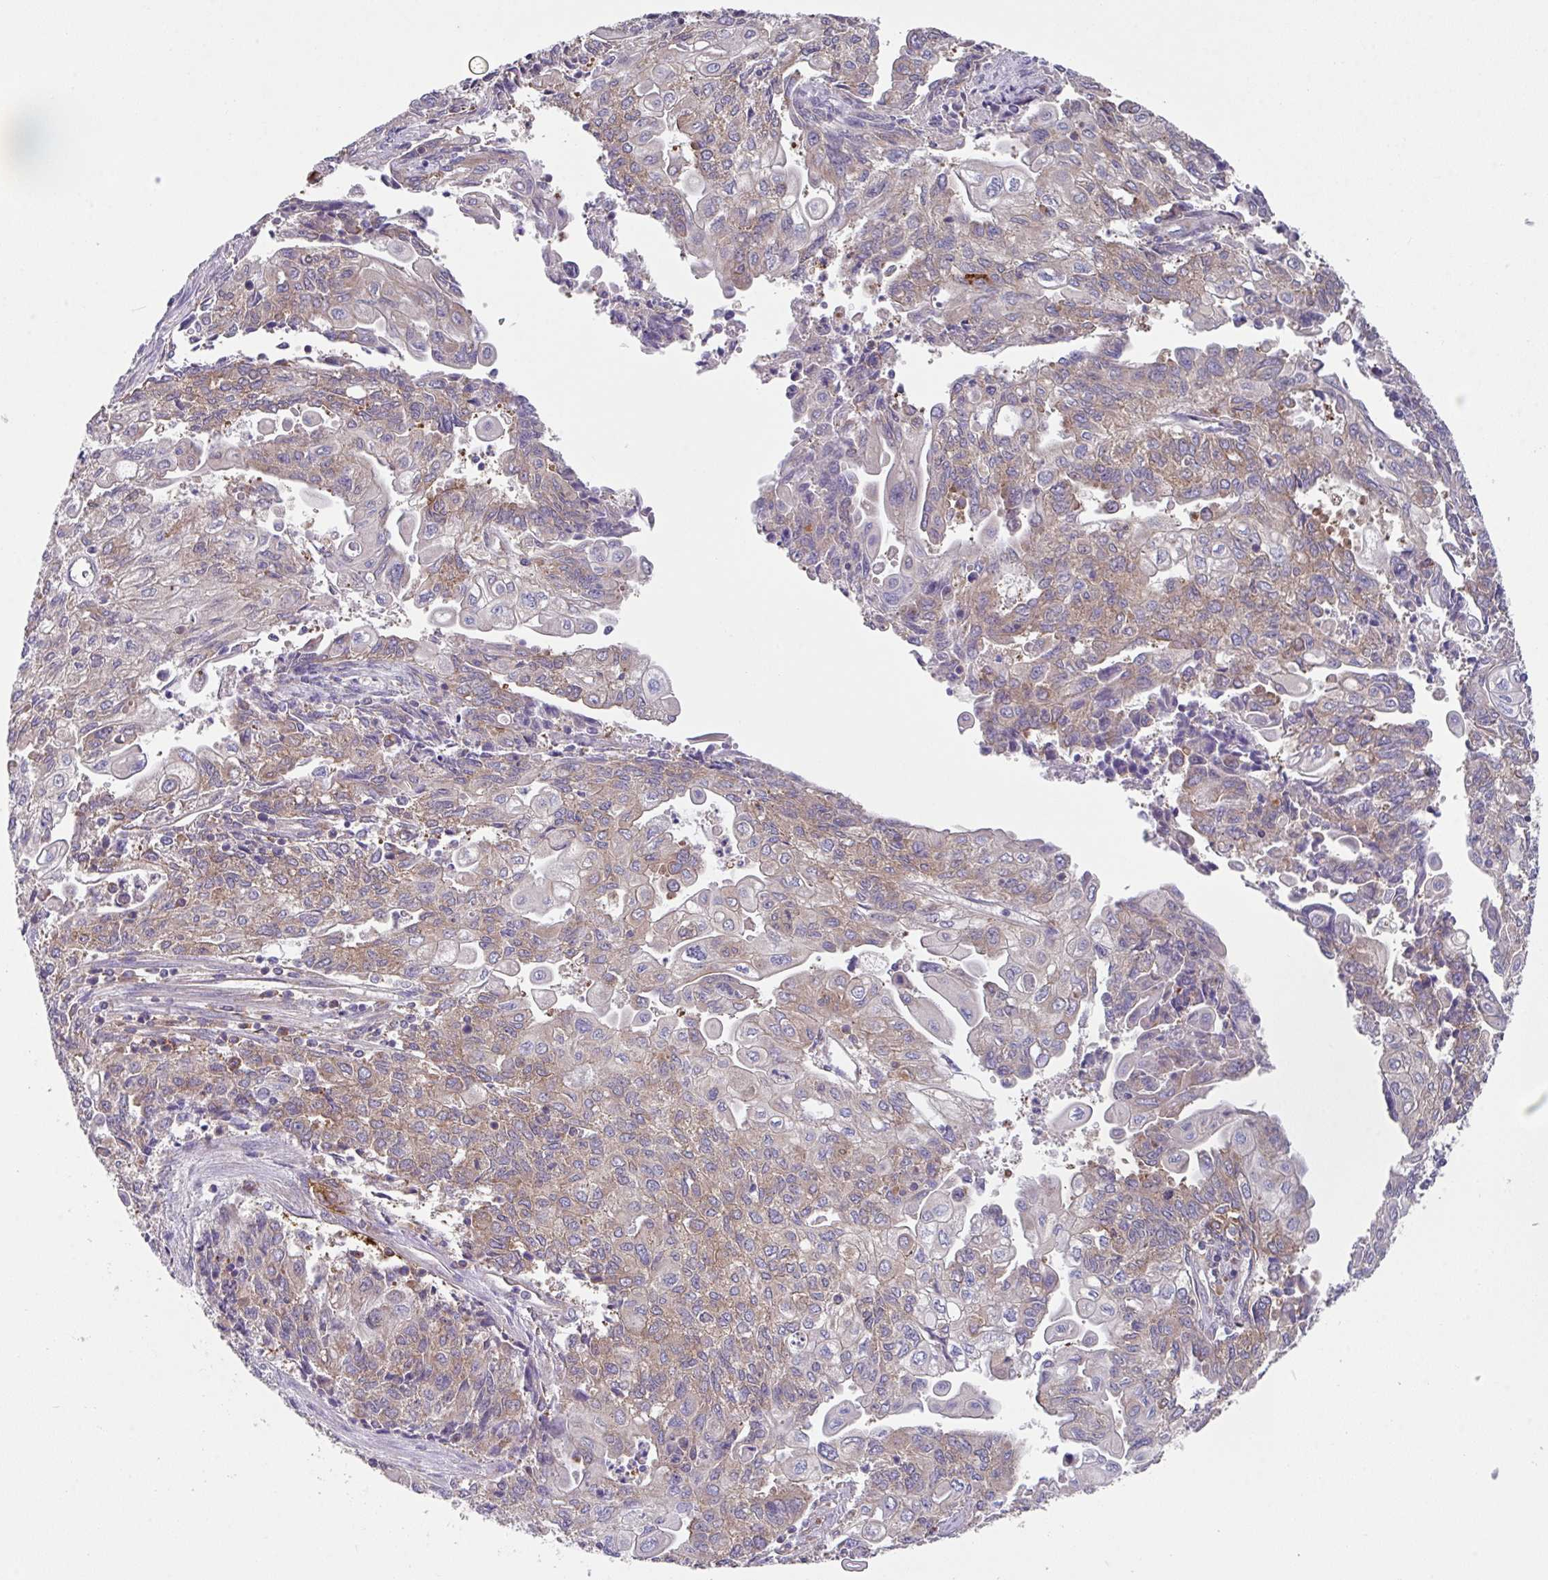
{"staining": {"intensity": "weak", "quantity": "25%-75%", "location": "cytoplasmic/membranous"}, "tissue": "endometrial cancer", "cell_type": "Tumor cells", "image_type": "cancer", "snomed": [{"axis": "morphology", "description": "Adenocarcinoma, NOS"}, {"axis": "topography", "description": "Endometrium"}], "caption": "This micrograph displays immunohistochemistry staining of endometrial cancer (adenocarcinoma), with low weak cytoplasmic/membranous staining in approximately 25%-75% of tumor cells.", "gene": "EIF4B", "patient": {"sex": "female", "age": 54}}